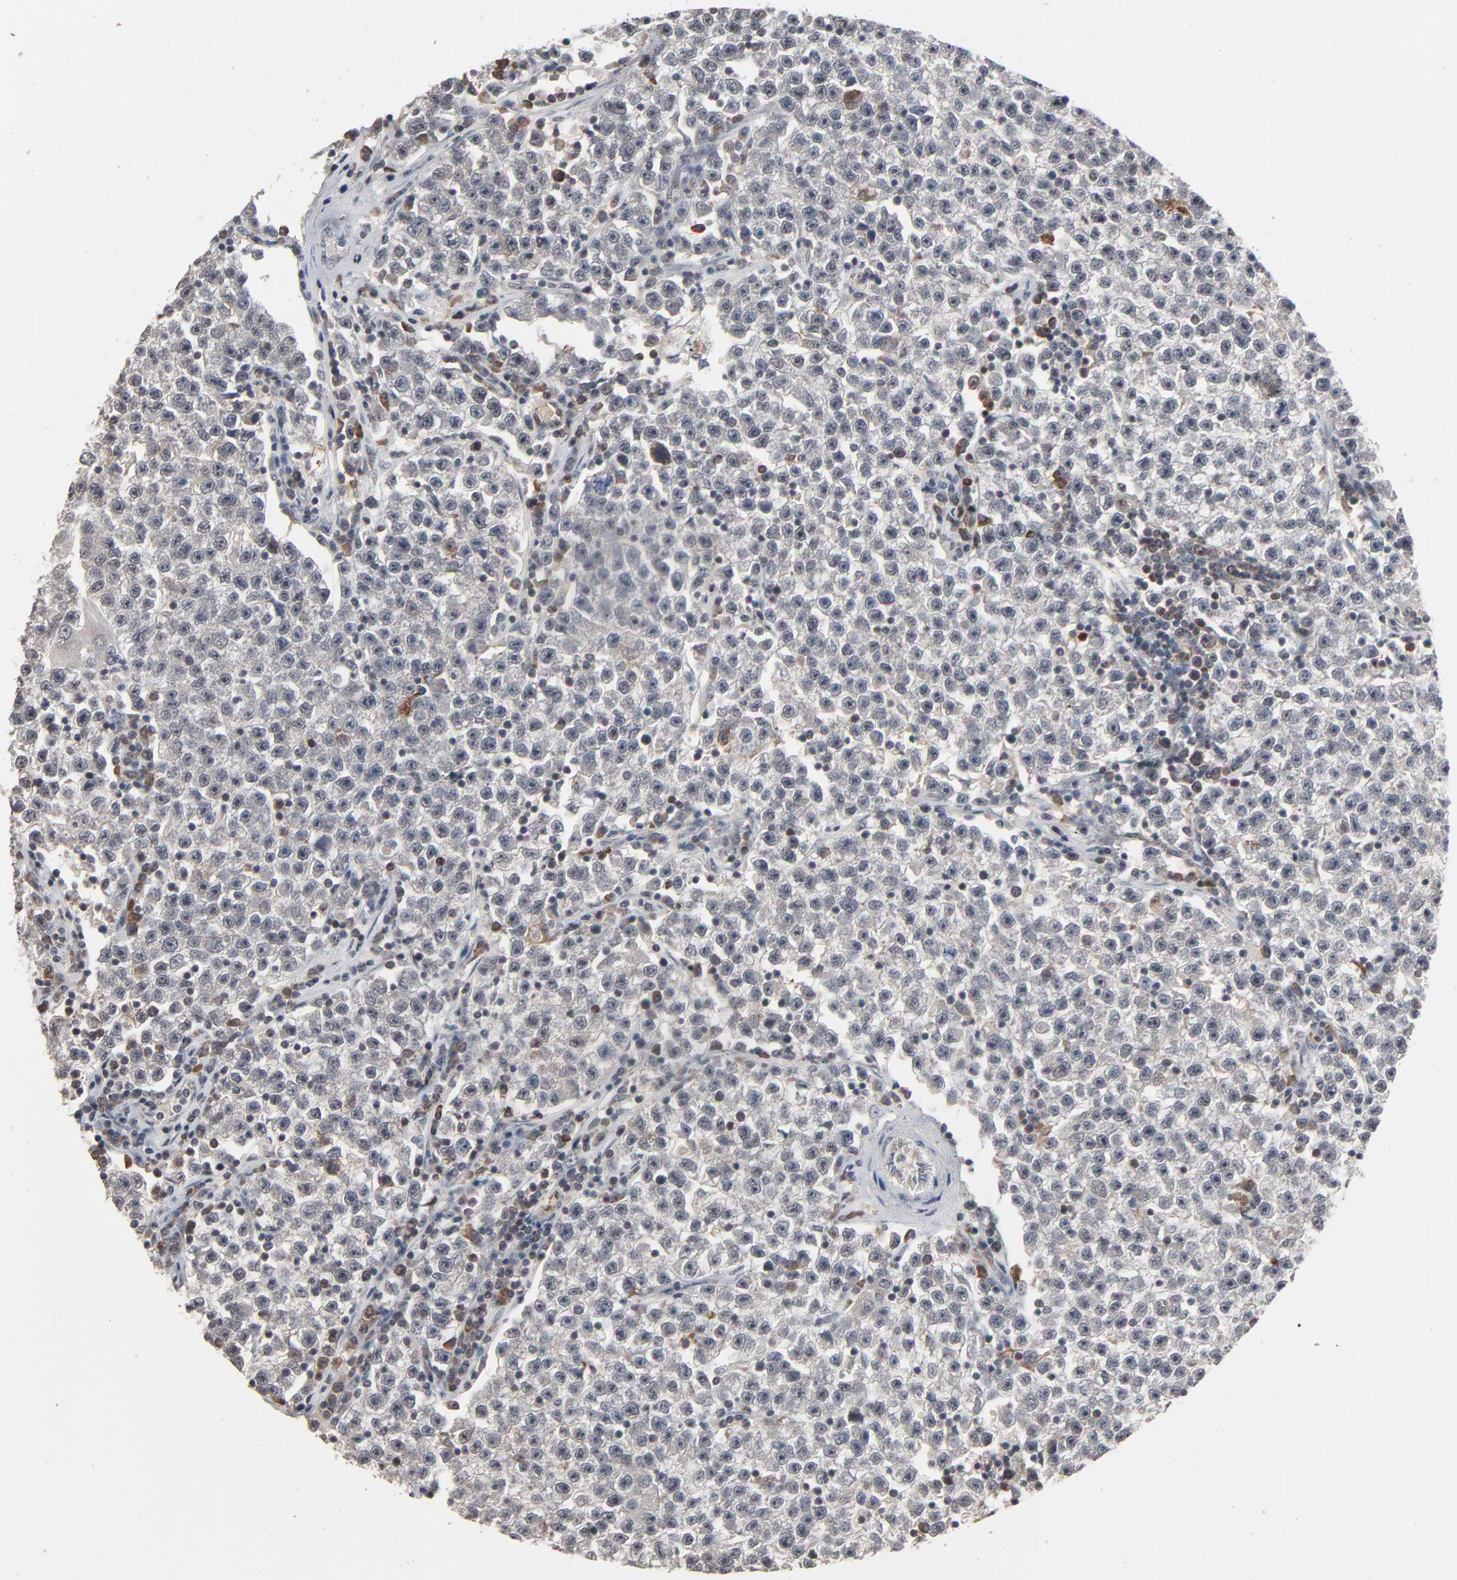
{"staining": {"intensity": "negative", "quantity": "none", "location": "none"}, "tissue": "testis cancer", "cell_type": "Tumor cells", "image_type": "cancer", "snomed": [{"axis": "morphology", "description": "Seminoma, NOS"}, {"axis": "topography", "description": "Testis"}], "caption": "Immunohistochemical staining of human testis seminoma demonstrates no significant staining in tumor cells.", "gene": "ZNF419", "patient": {"sex": "male", "age": 22}}